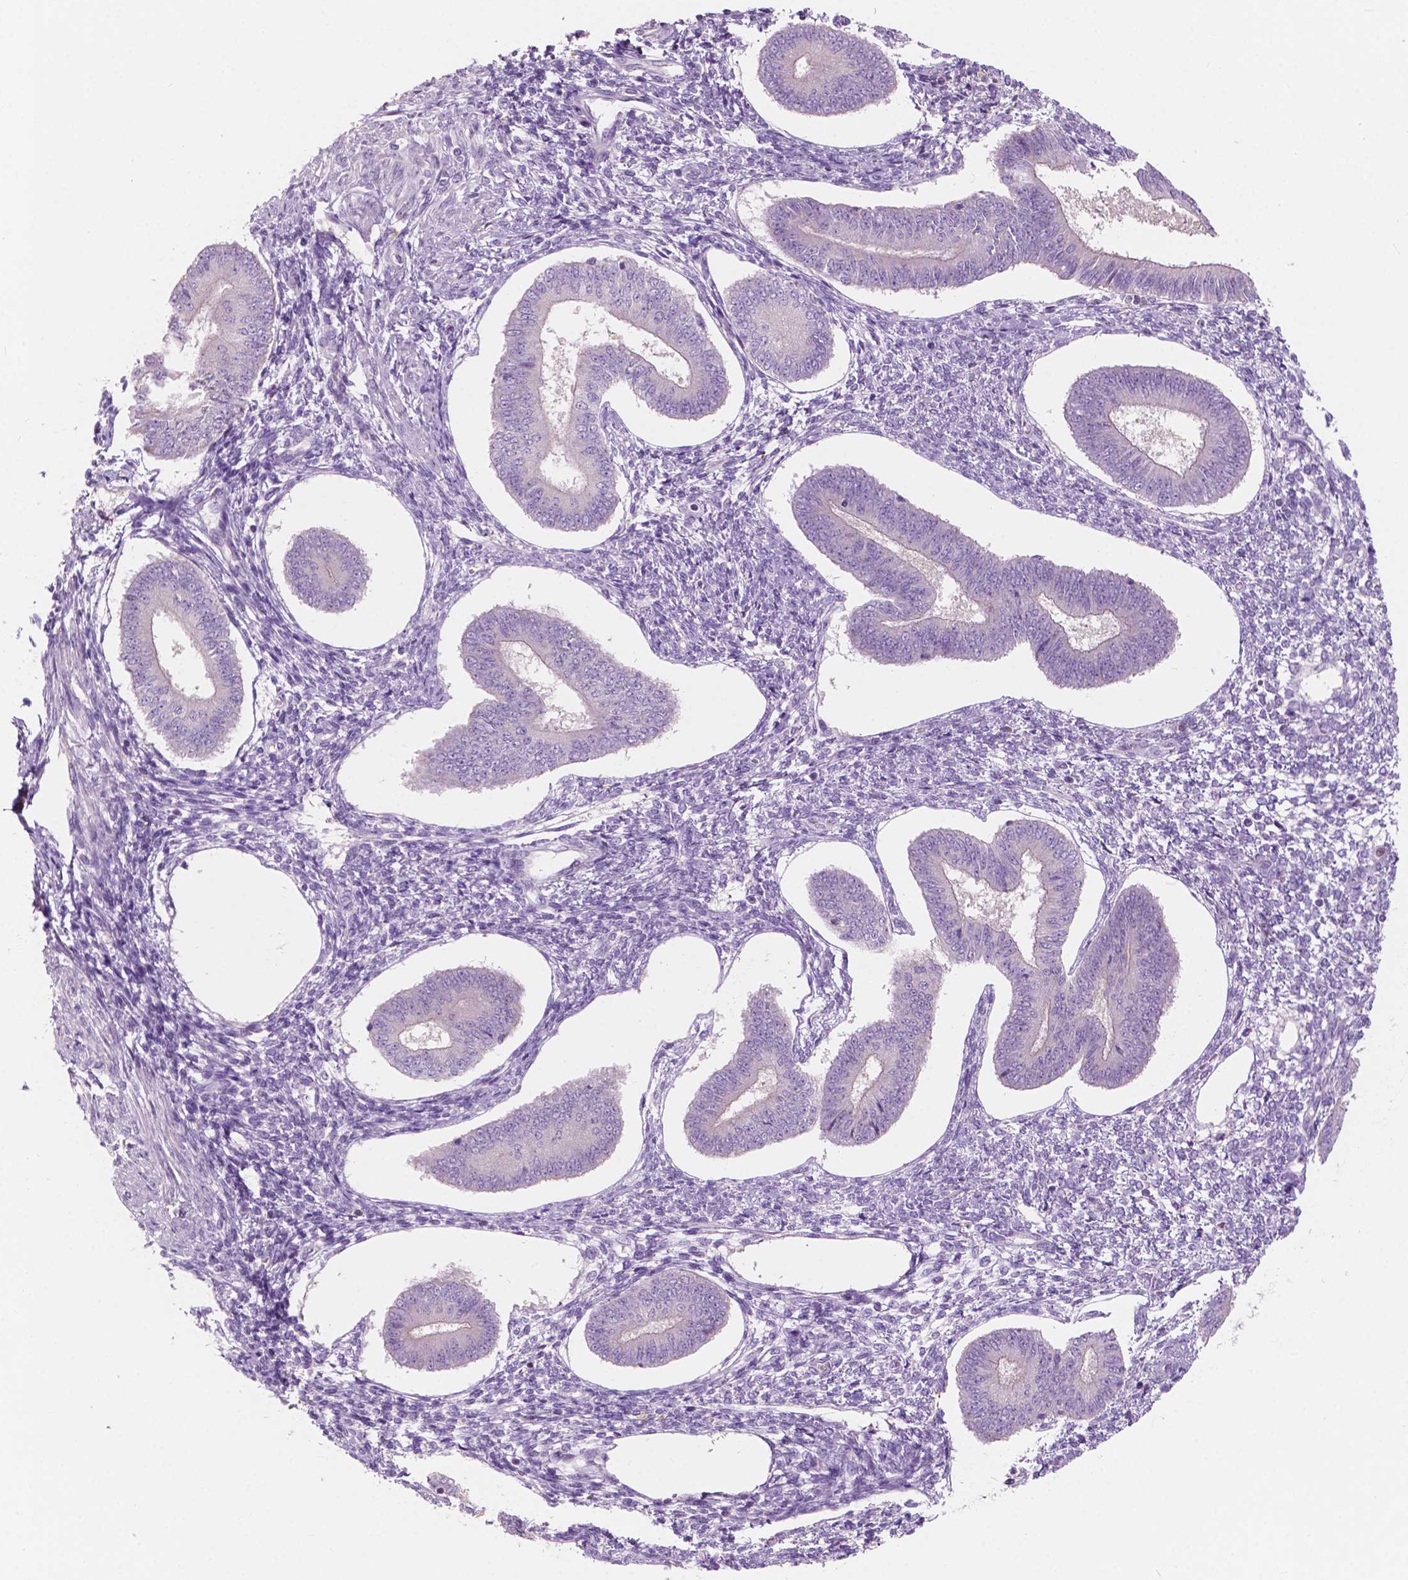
{"staining": {"intensity": "negative", "quantity": "none", "location": "none"}, "tissue": "endometrium", "cell_type": "Cells in endometrial stroma", "image_type": "normal", "snomed": [{"axis": "morphology", "description": "Normal tissue, NOS"}, {"axis": "topography", "description": "Endometrium"}], "caption": "This is a photomicrograph of IHC staining of normal endometrium, which shows no expression in cells in endometrial stroma.", "gene": "SEMA4A", "patient": {"sex": "female", "age": 42}}